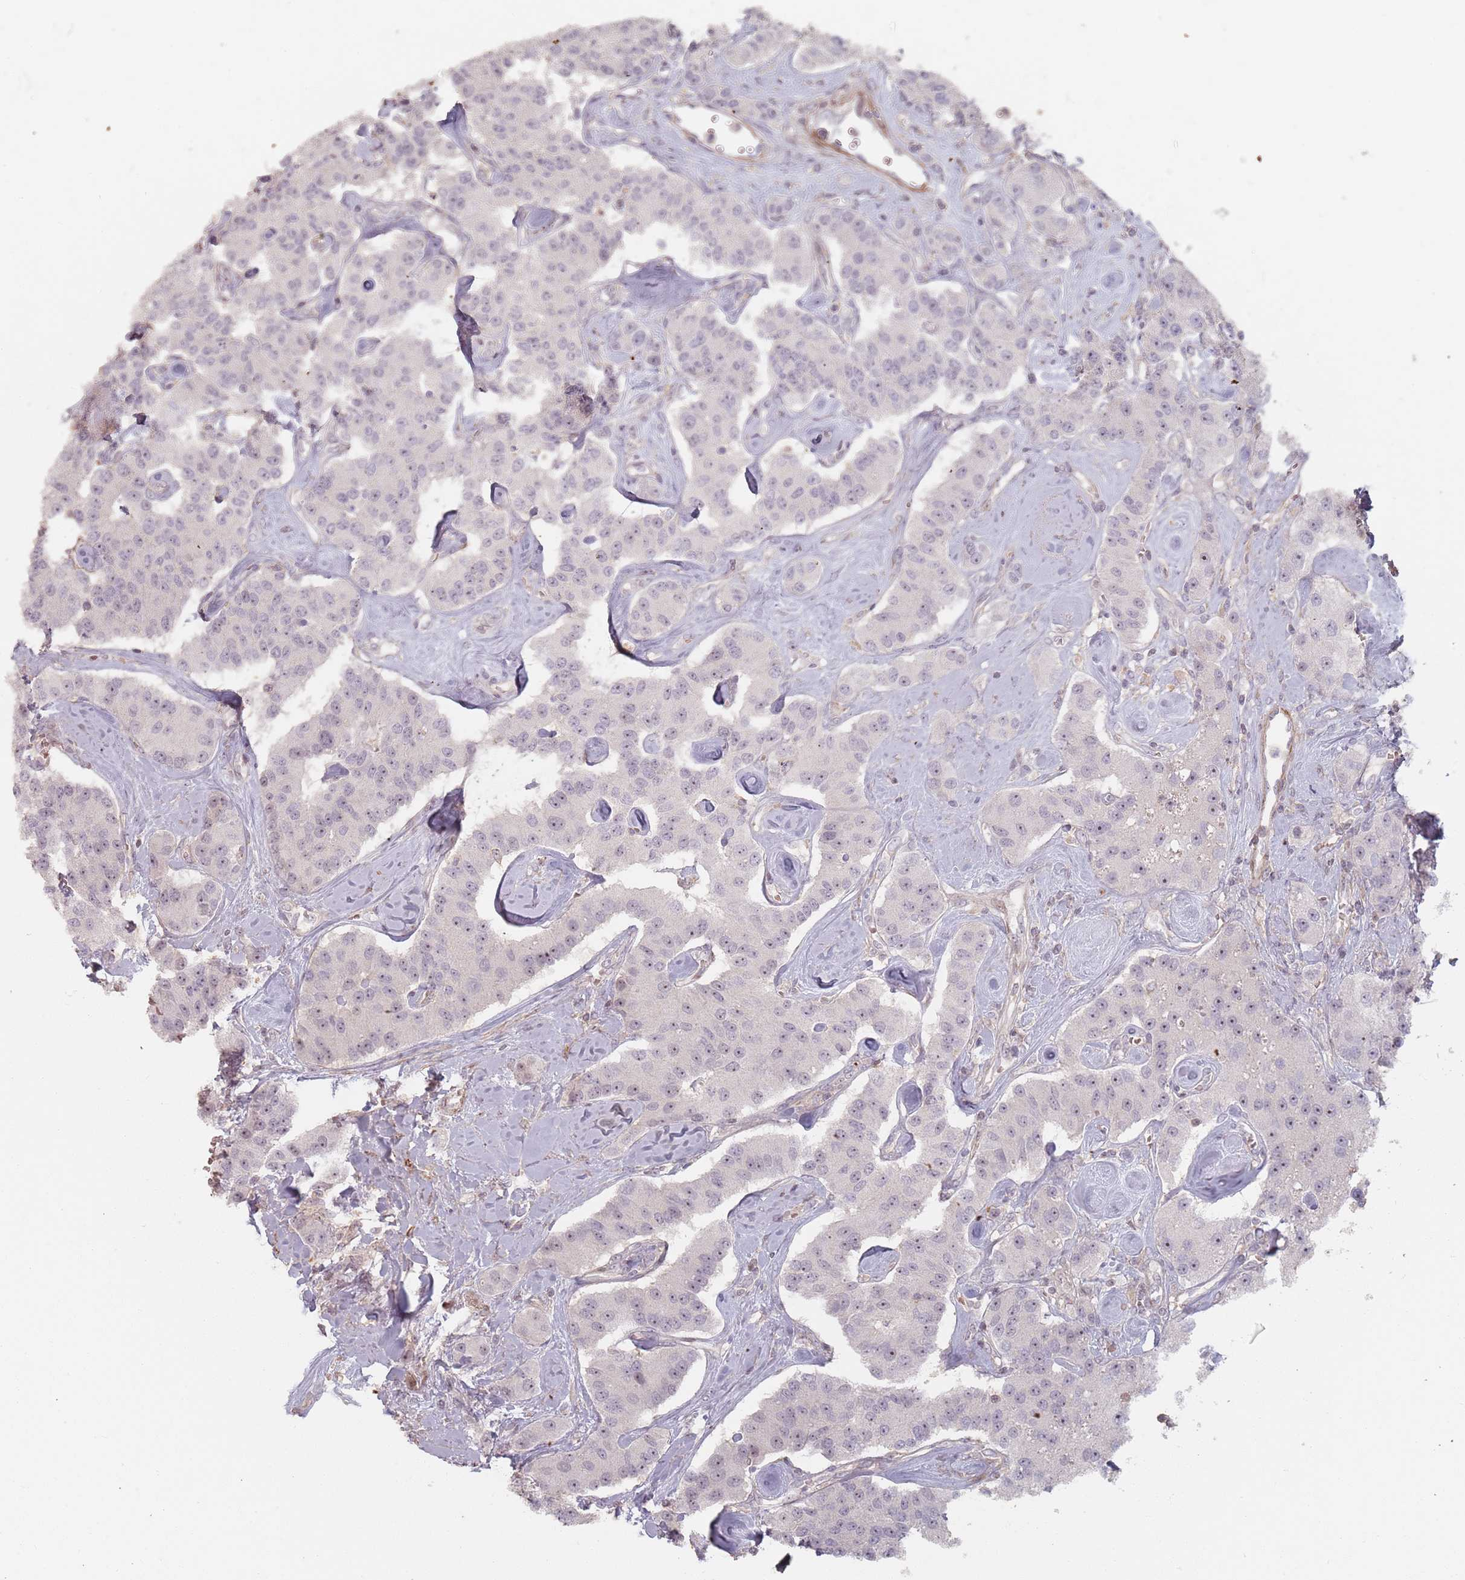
{"staining": {"intensity": "weak", "quantity": "<25%", "location": "nuclear"}, "tissue": "carcinoid", "cell_type": "Tumor cells", "image_type": "cancer", "snomed": [{"axis": "morphology", "description": "Carcinoid, malignant, NOS"}, {"axis": "topography", "description": "Pancreas"}], "caption": "Malignant carcinoid was stained to show a protein in brown. There is no significant positivity in tumor cells.", "gene": "ADTRP", "patient": {"sex": "male", "age": 41}}